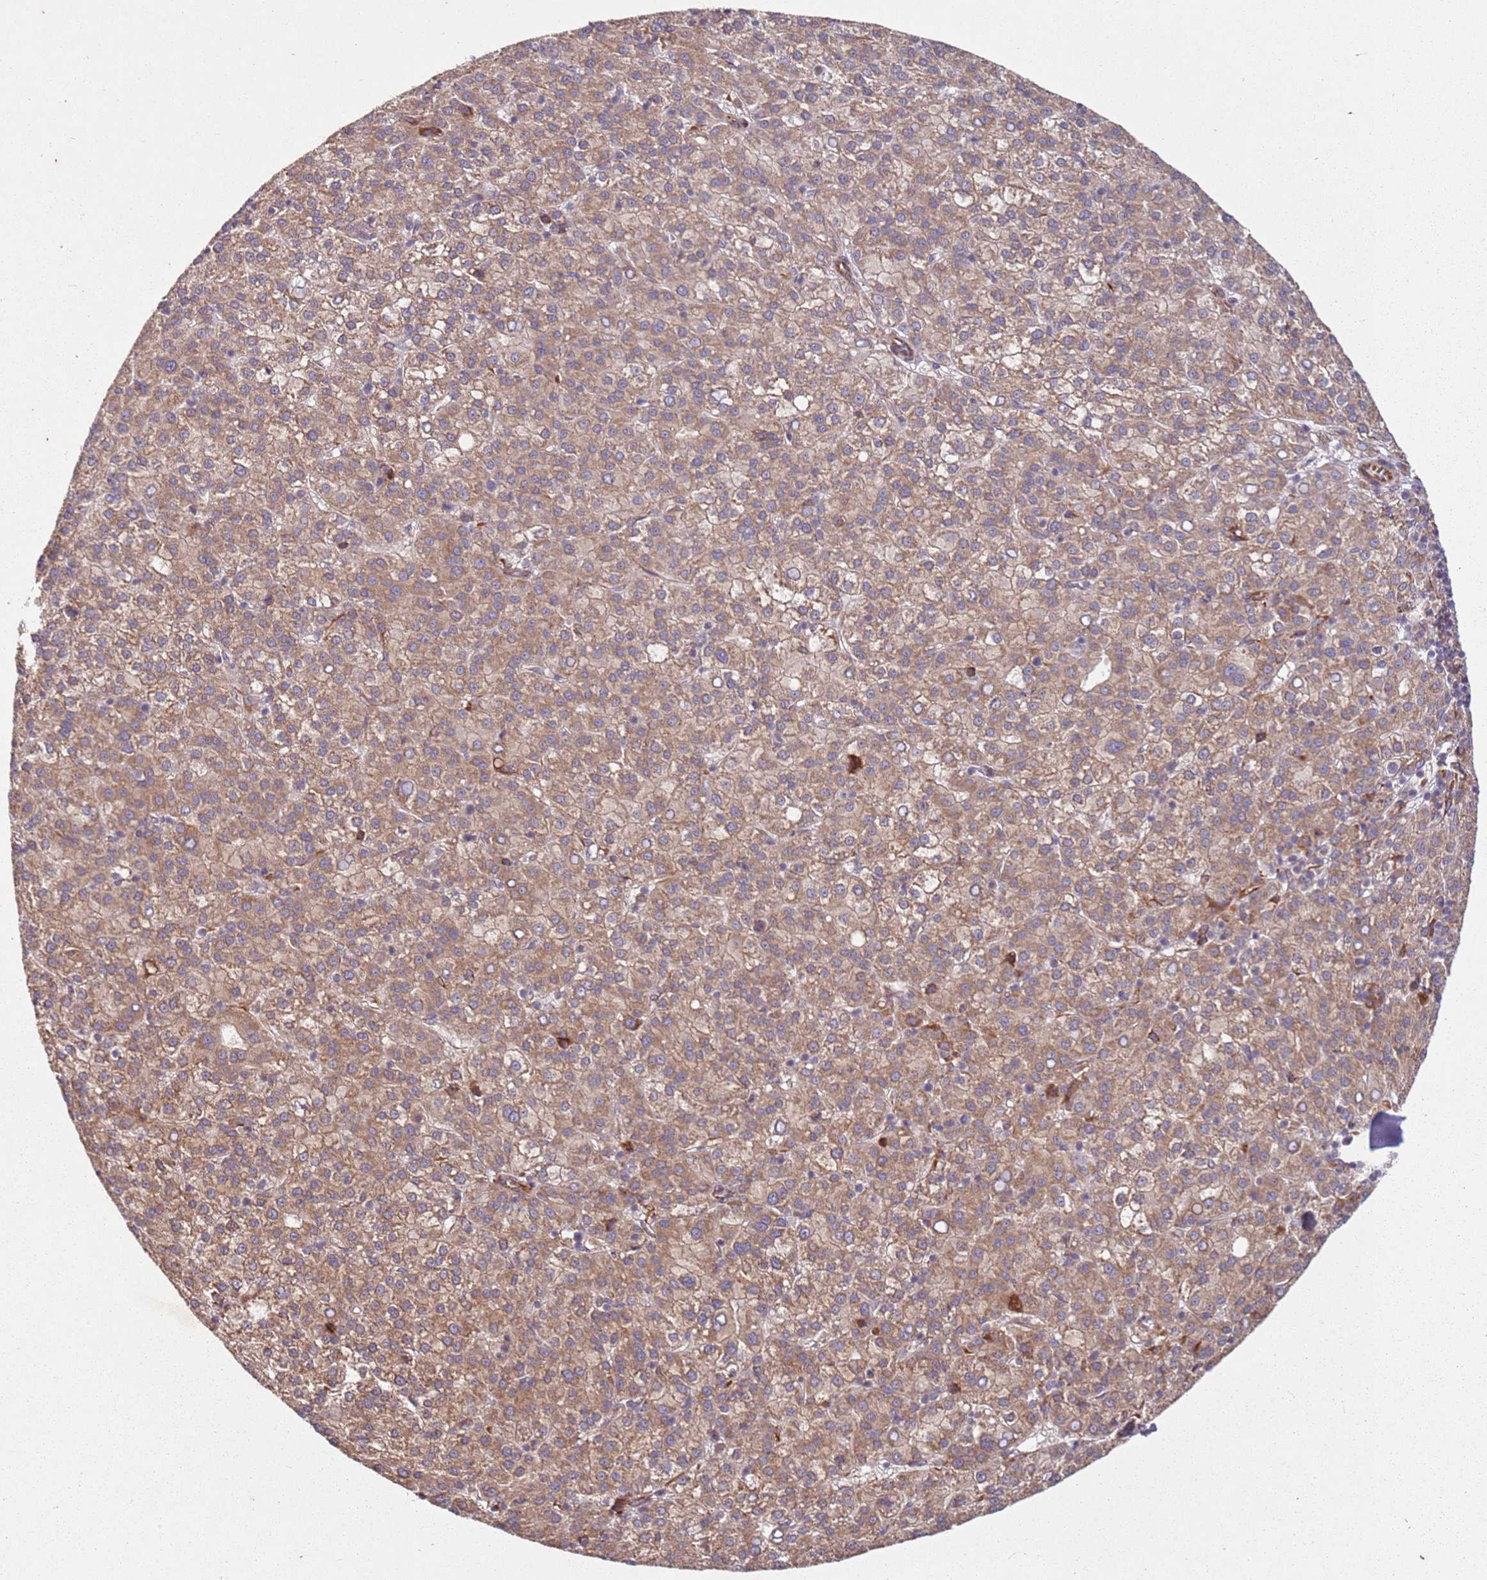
{"staining": {"intensity": "moderate", "quantity": ">75%", "location": "cytoplasmic/membranous"}, "tissue": "liver cancer", "cell_type": "Tumor cells", "image_type": "cancer", "snomed": [{"axis": "morphology", "description": "Carcinoma, Hepatocellular, NOS"}, {"axis": "topography", "description": "Liver"}], "caption": "A brown stain shows moderate cytoplasmic/membranous staining of a protein in human liver cancer tumor cells. Using DAB (3,3'-diaminobenzidine) (brown) and hematoxylin (blue) stains, captured at high magnification using brightfield microscopy.", "gene": "ARFRP1", "patient": {"sex": "female", "age": 58}}